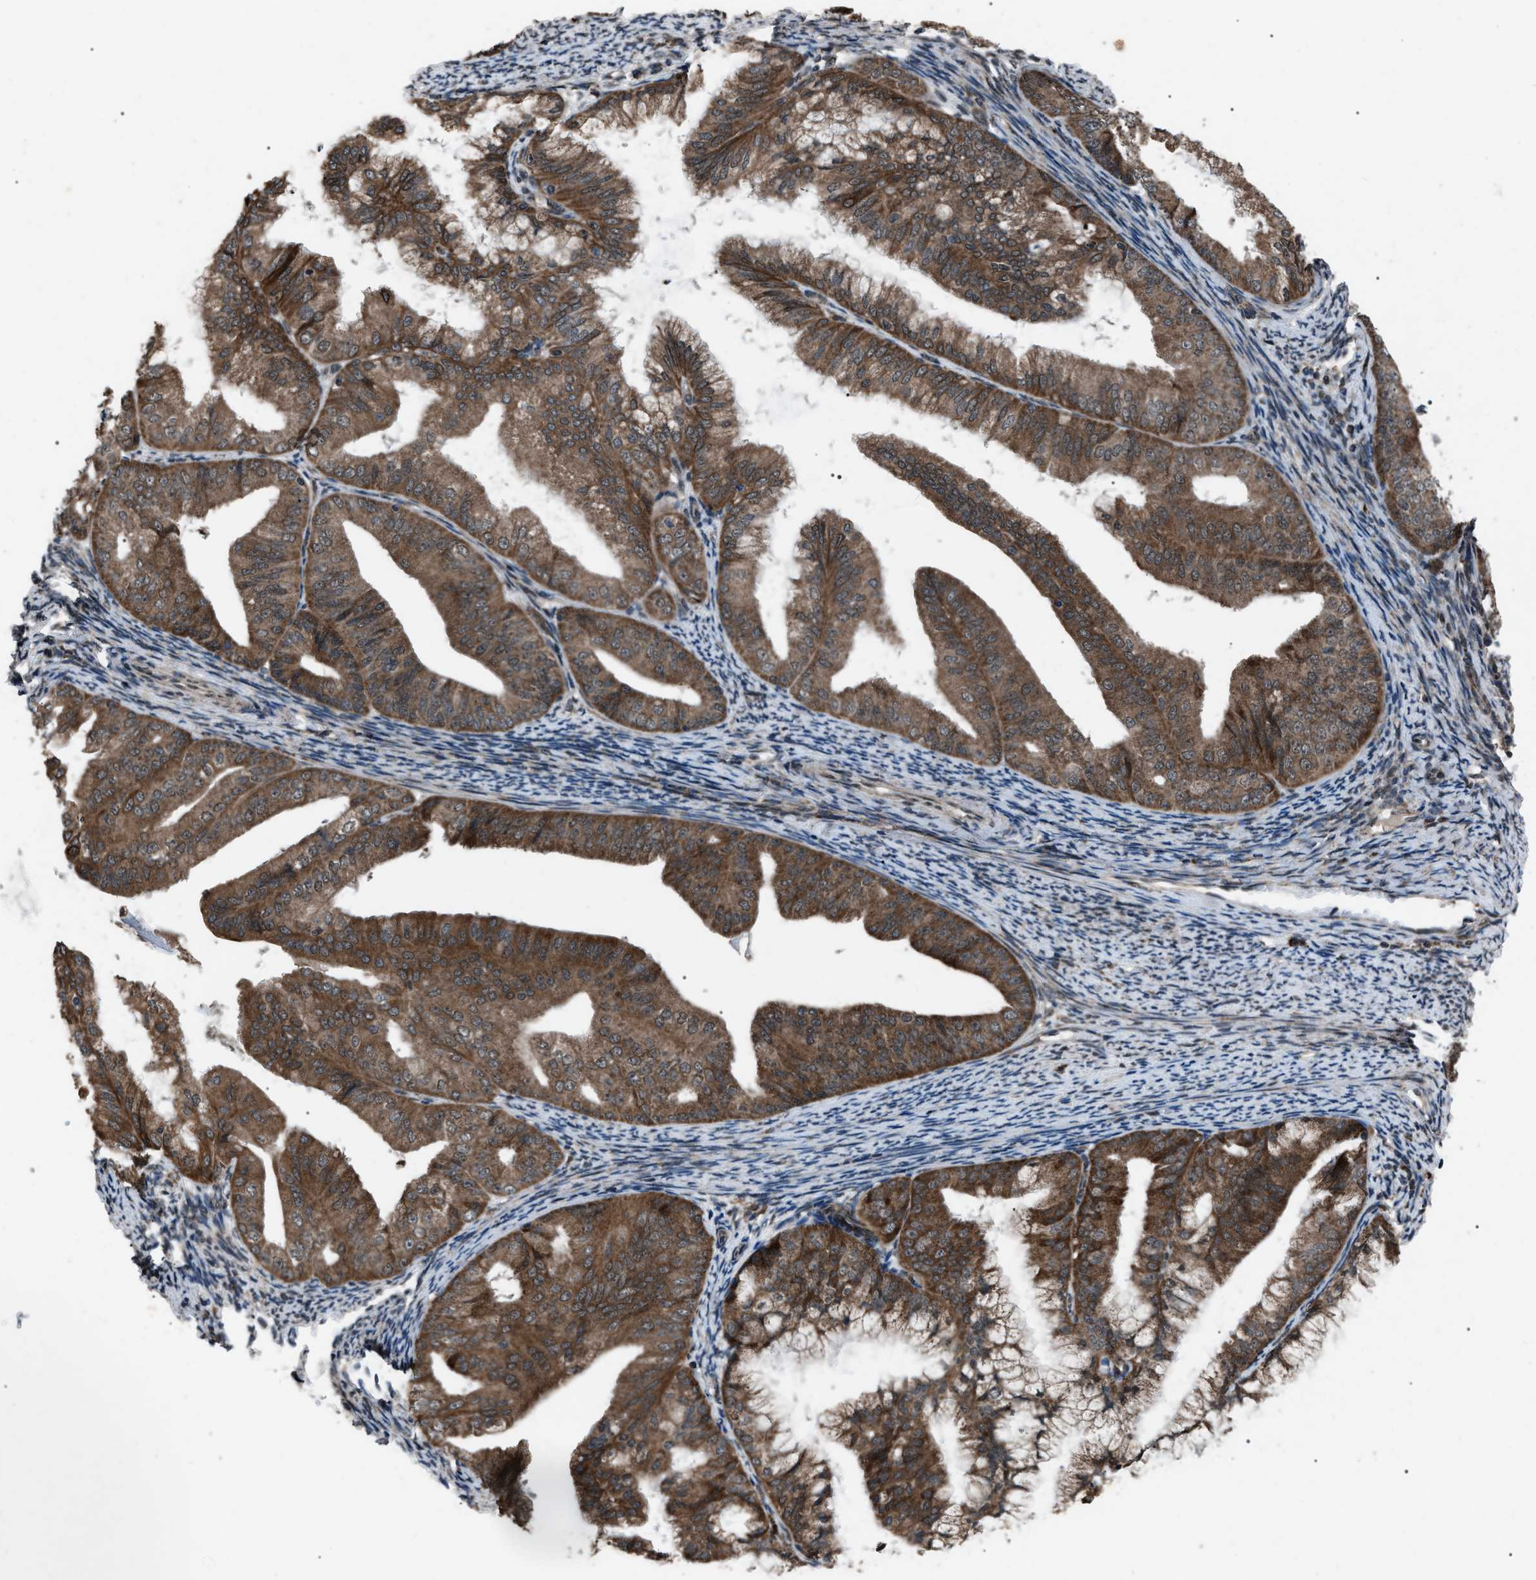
{"staining": {"intensity": "moderate", "quantity": ">75%", "location": "cytoplasmic/membranous"}, "tissue": "endometrial cancer", "cell_type": "Tumor cells", "image_type": "cancer", "snomed": [{"axis": "morphology", "description": "Adenocarcinoma, NOS"}, {"axis": "topography", "description": "Endometrium"}], "caption": "About >75% of tumor cells in endometrial cancer display moderate cytoplasmic/membranous protein staining as visualized by brown immunohistochemical staining.", "gene": "ZFAND2A", "patient": {"sex": "female", "age": 63}}